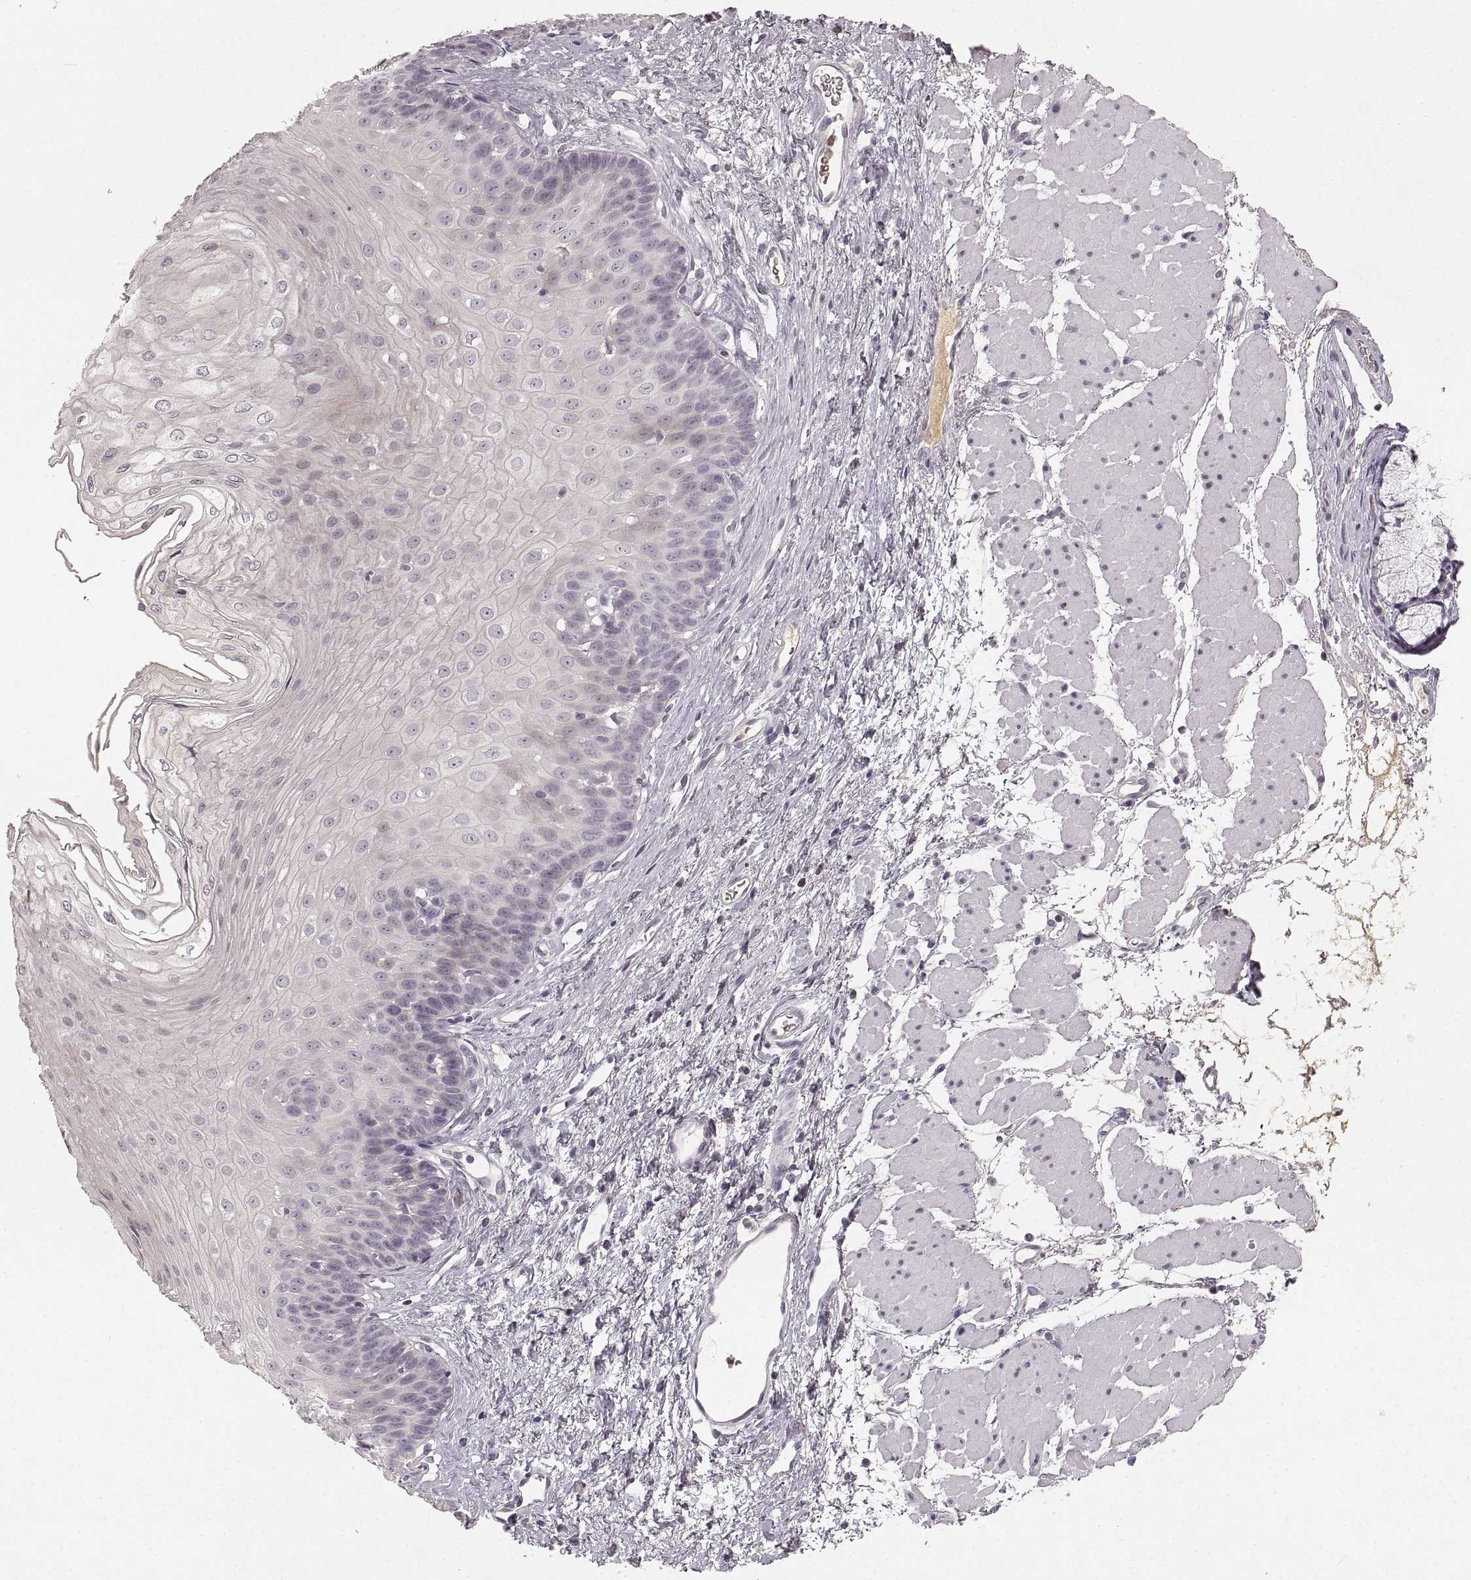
{"staining": {"intensity": "negative", "quantity": "none", "location": "none"}, "tissue": "esophagus", "cell_type": "Squamous epithelial cells", "image_type": "normal", "snomed": [{"axis": "morphology", "description": "Normal tissue, NOS"}, {"axis": "topography", "description": "Esophagus"}], "caption": "Immunohistochemistry (IHC) of unremarkable human esophagus exhibits no staining in squamous epithelial cells.", "gene": "RUNDC3A", "patient": {"sex": "female", "age": 62}}